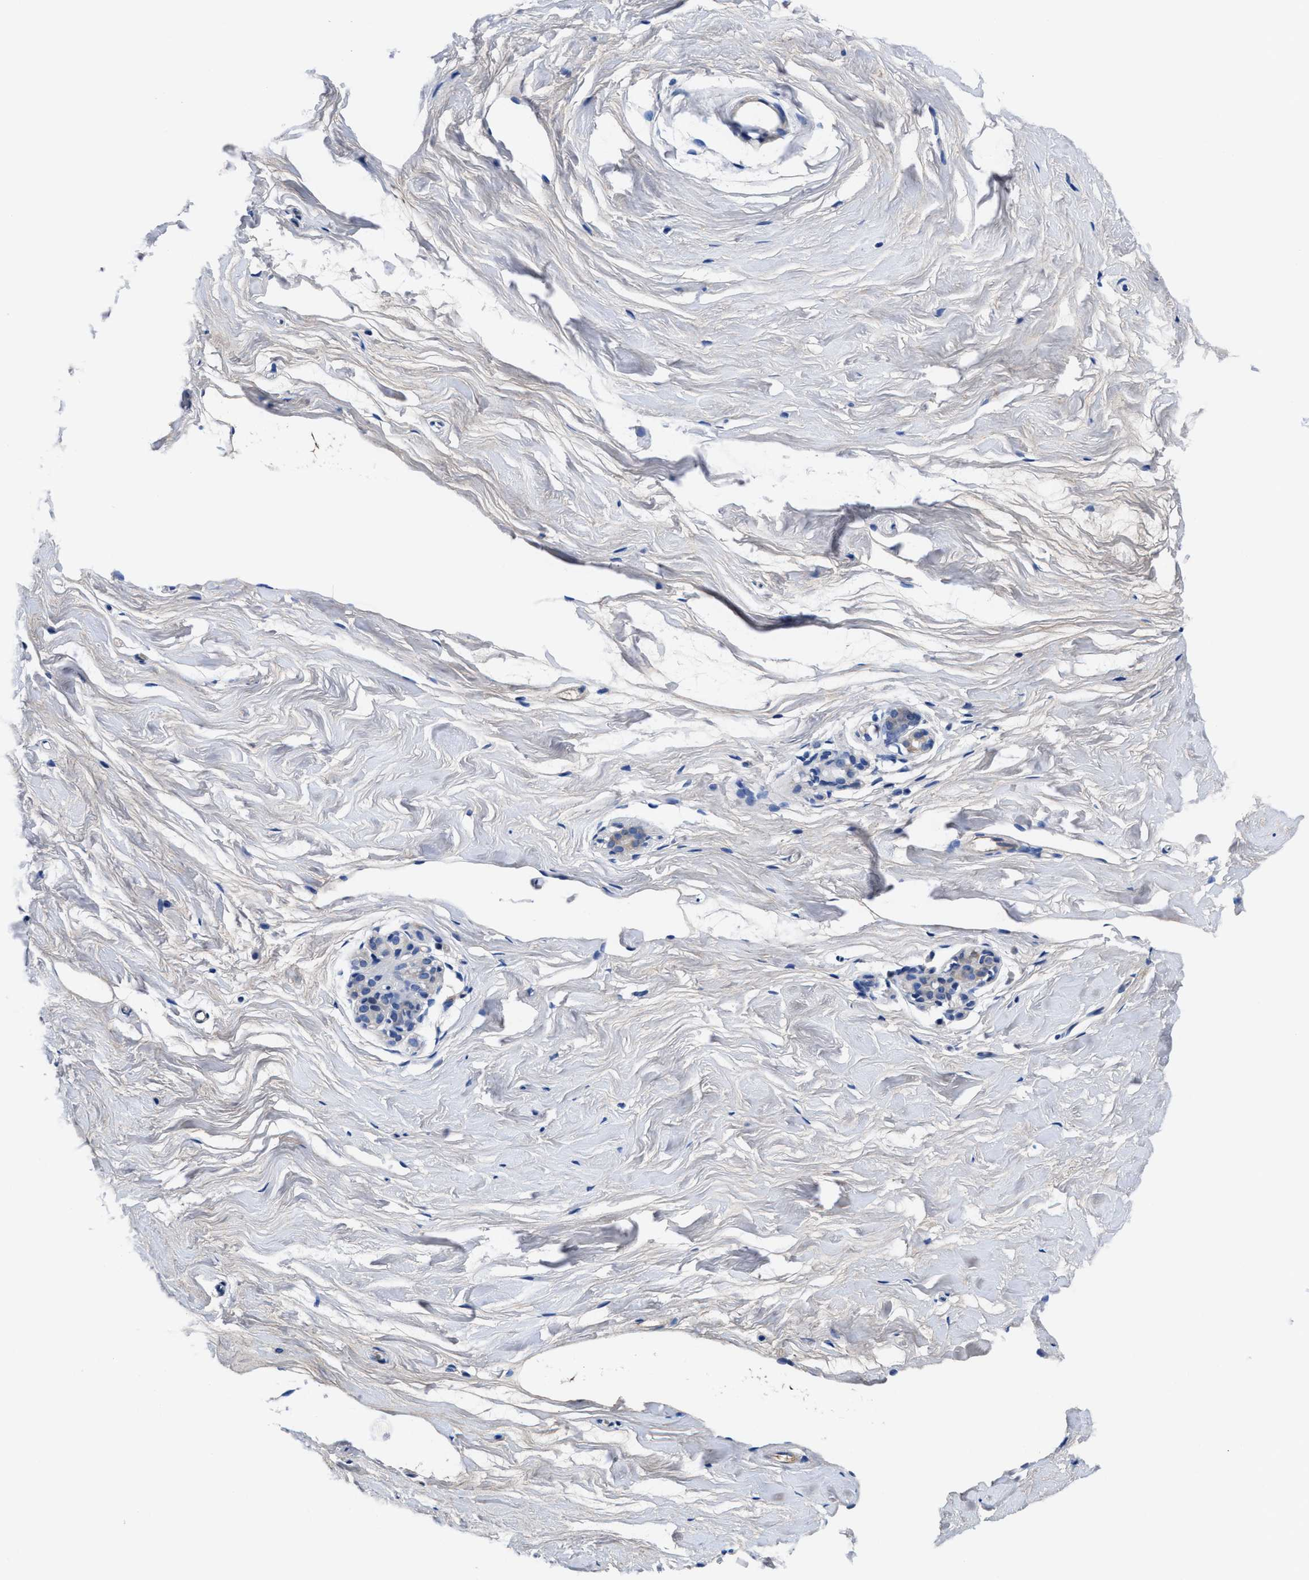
{"staining": {"intensity": "negative", "quantity": "none", "location": "none"}, "tissue": "breast", "cell_type": "Adipocytes", "image_type": "normal", "snomed": [{"axis": "morphology", "description": "Normal tissue, NOS"}, {"axis": "topography", "description": "Breast"}], "caption": "Immunohistochemistry of normal breast shows no staining in adipocytes. (IHC, brightfield microscopy, high magnification).", "gene": "DHRS13", "patient": {"sex": "female", "age": 62}}